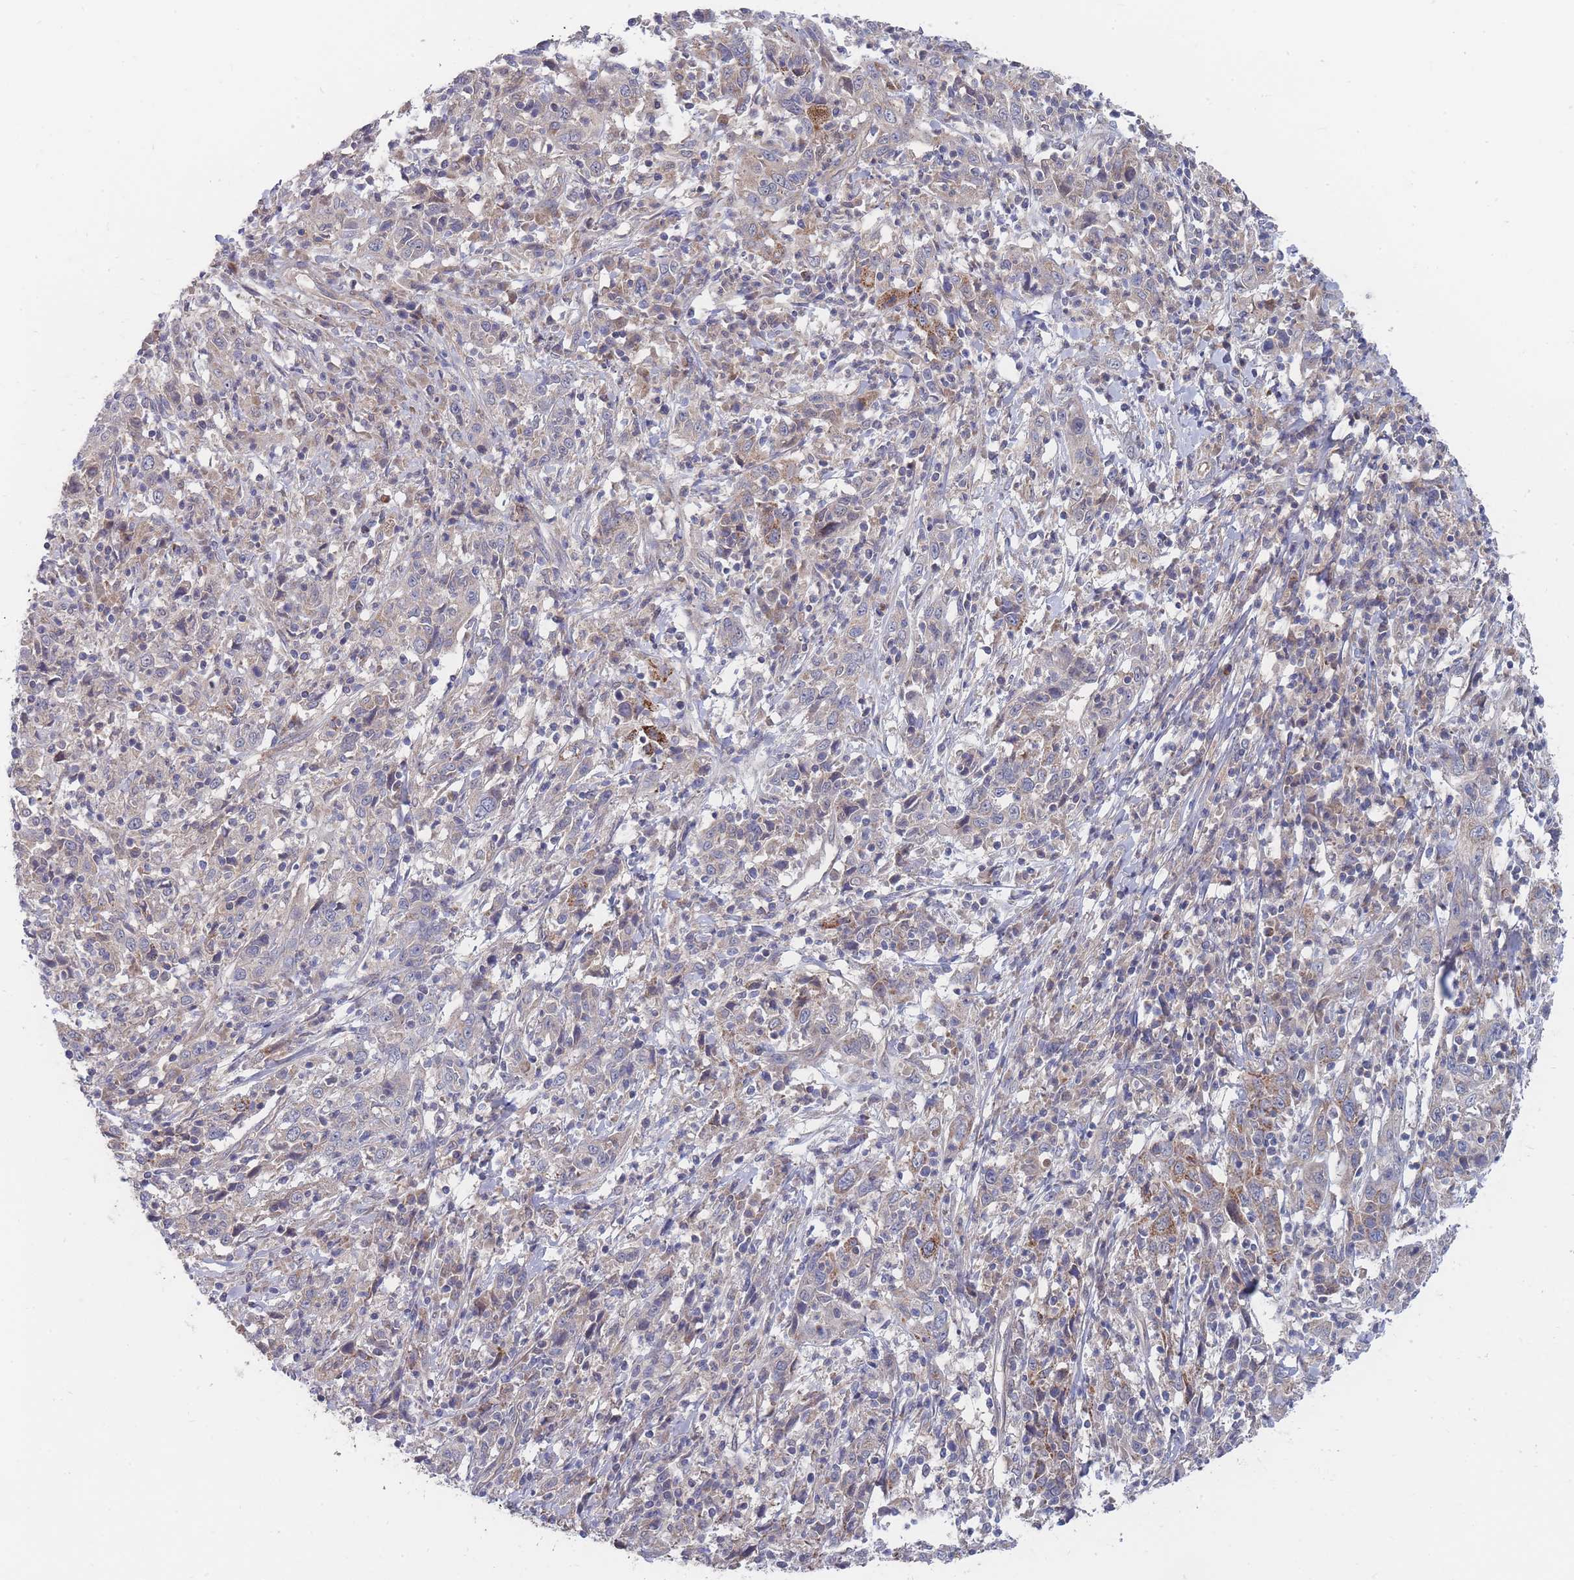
{"staining": {"intensity": "moderate", "quantity": "<25%", "location": "cytoplasmic/membranous"}, "tissue": "cervical cancer", "cell_type": "Tumor cells", "image_type": "cancer", "snomed": [{"axis": "morphology", "description": "Squamous cell carcinoma, NOS"}, {"axis": "topography", "description": "Cervix"}], "caption": "Moderate cytoplasmic/membranous expression is identified in approximately <25% of tumor cells in cervical cancer.", "gene": "NUB1", "patient": {"sex": "female", "age": 46}}